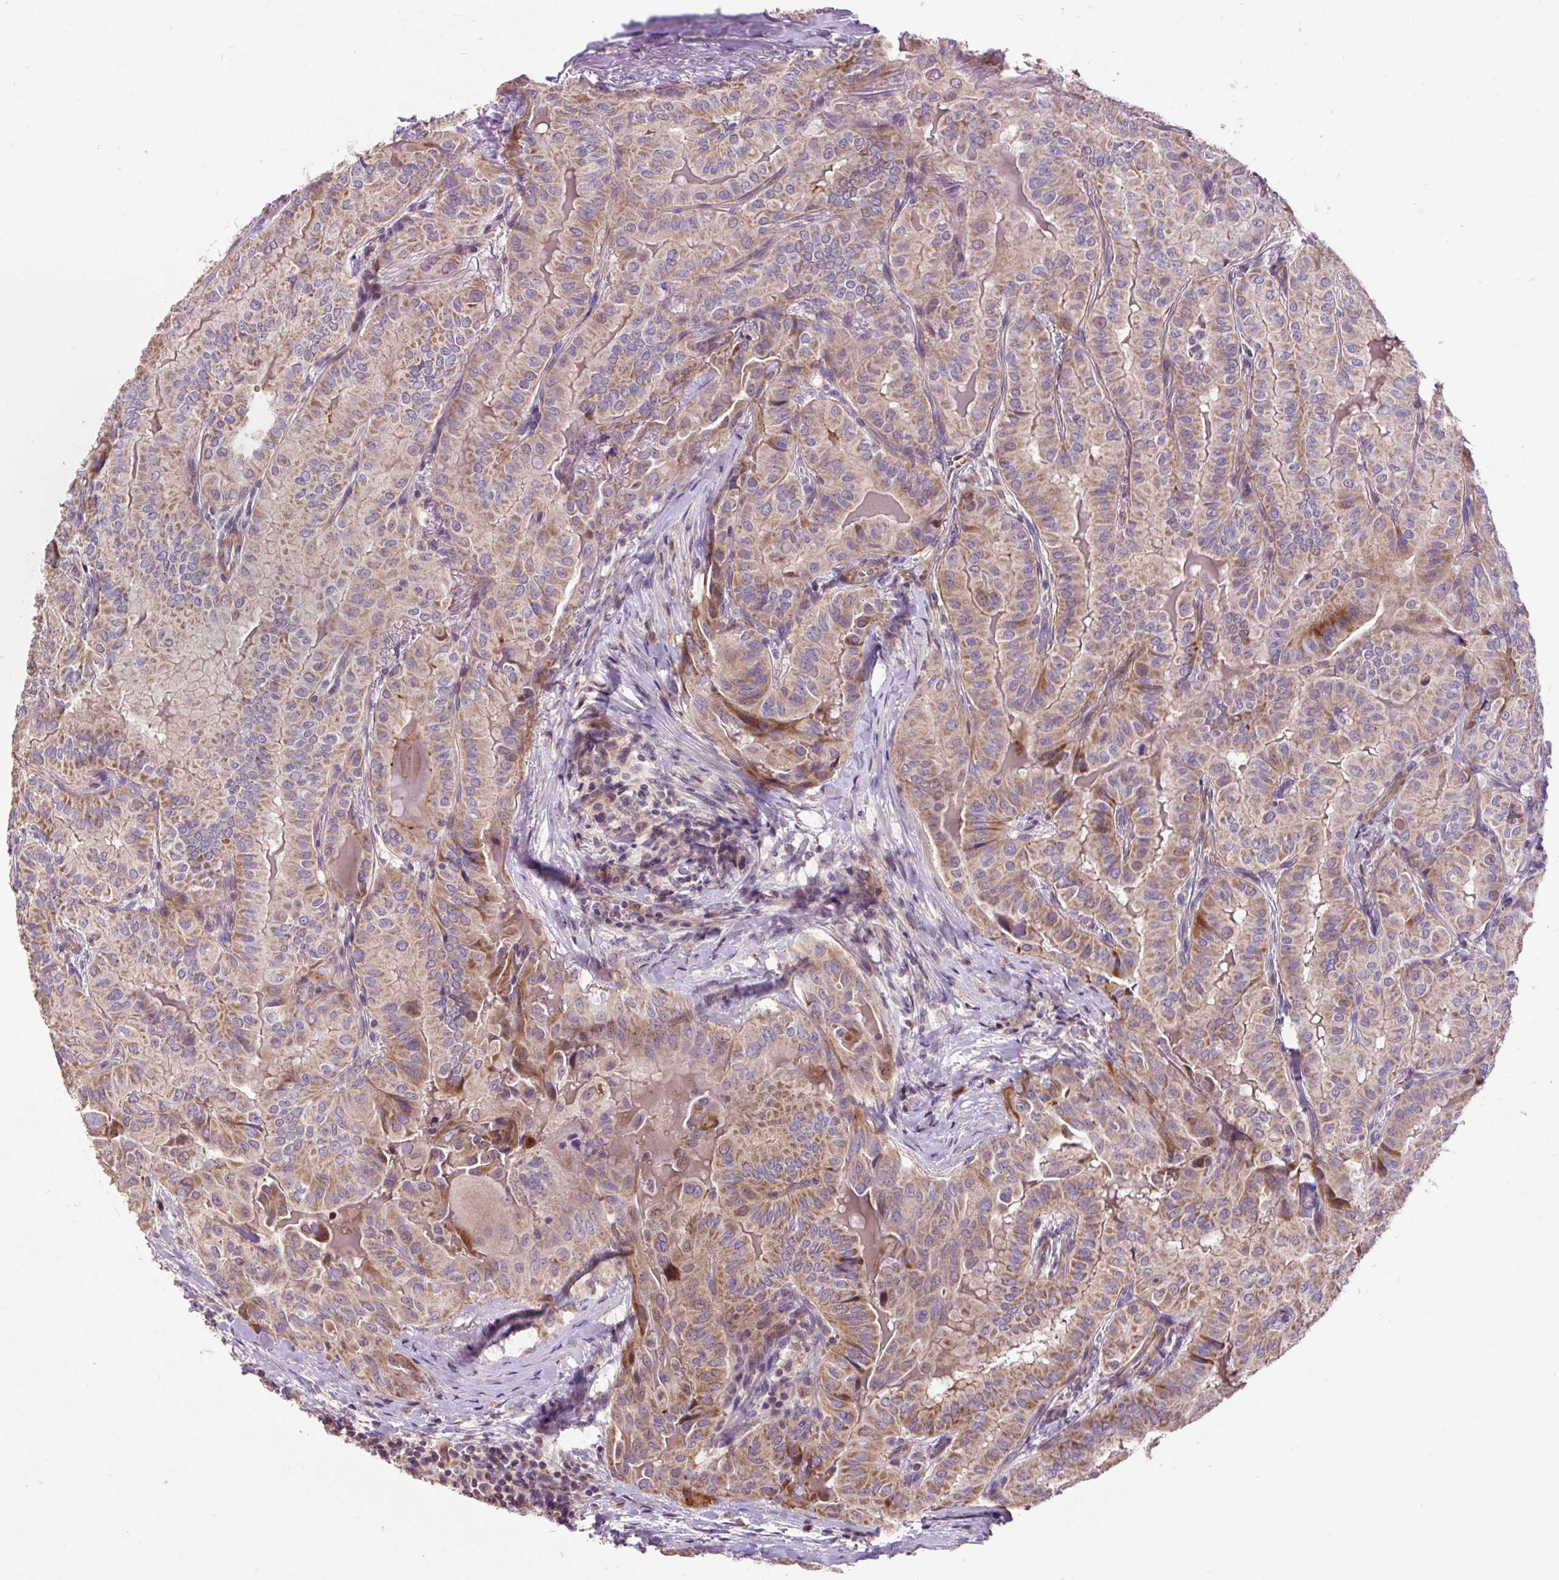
{"staining": {"intensity": "moderate", "quantity": ">75%", "location": "cytoplasmic/membranous"}, "tissue": "thyroid cancer", "cell_type": "Tumor cells", "image_type": "cancer", "snomed": [{"axis": "morphology", "description": "Papillary adenocarcinoma, NOS"}, {"axis": "topography", "description": "Thyroid gland"}], "caption": "A histopathology image of human thyroid papillary adenocarcinoma stained for a protein exhibits moderate cytoplasmic/membranous brown staining in tumor cells.", "gene": "PRIMPOL", "patient": {"sex": "female", "age": 68}}